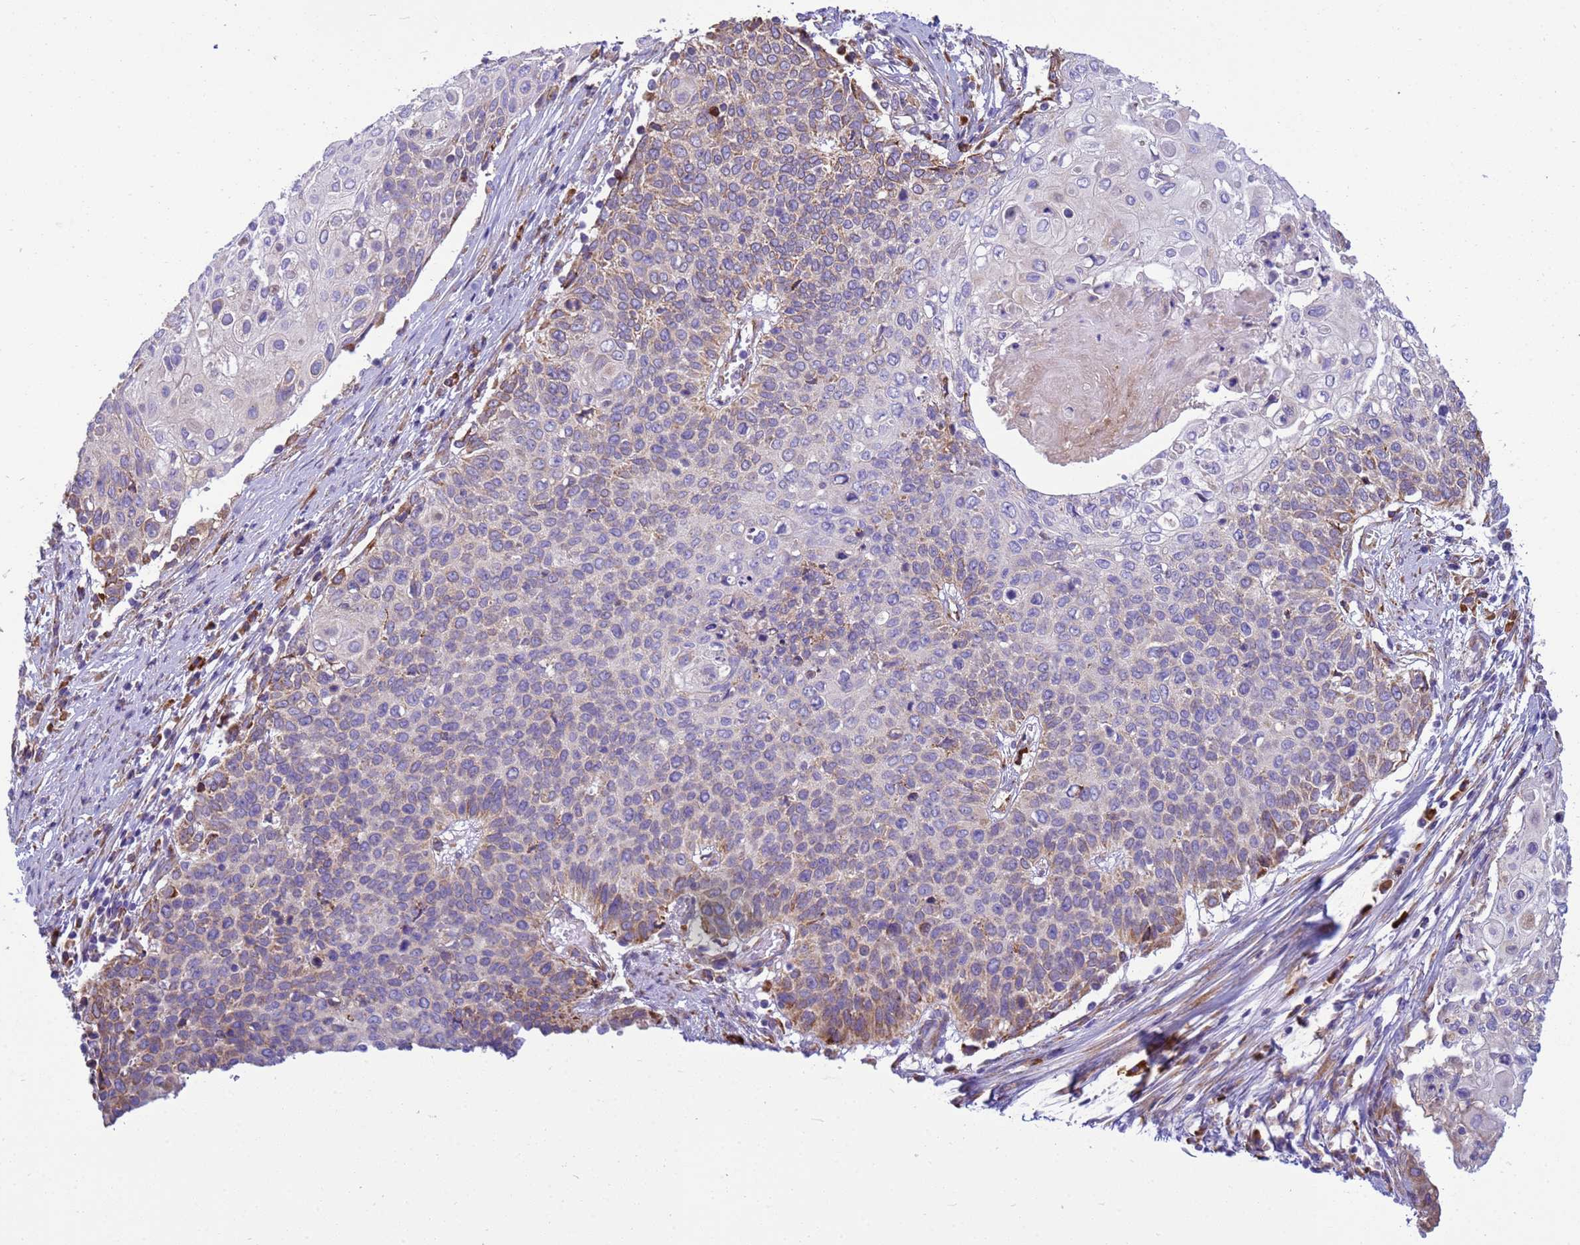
{"staining": {"intensity": "weak", "quantity": "<25%", "location": "cytoplasmic/membranous"}, "tissue": "cervical cancer", "cell_type": "Tumor cells", "image_type": "cancer", "snomed": [{"axis": "morphology", "description": "Squamous cell carcinoma, NOS"}, {"axis": "topography", "description": "Cervix"}], "caption": "An immunohistochemistry (IHC) histopathology image of cervical squamous cell carcinoma is shown. There is no staining in tumor cells of cervical squamous cell carcinoma.", "gene": "THAP5", "patient": {"sex": "female", "age": 39}}